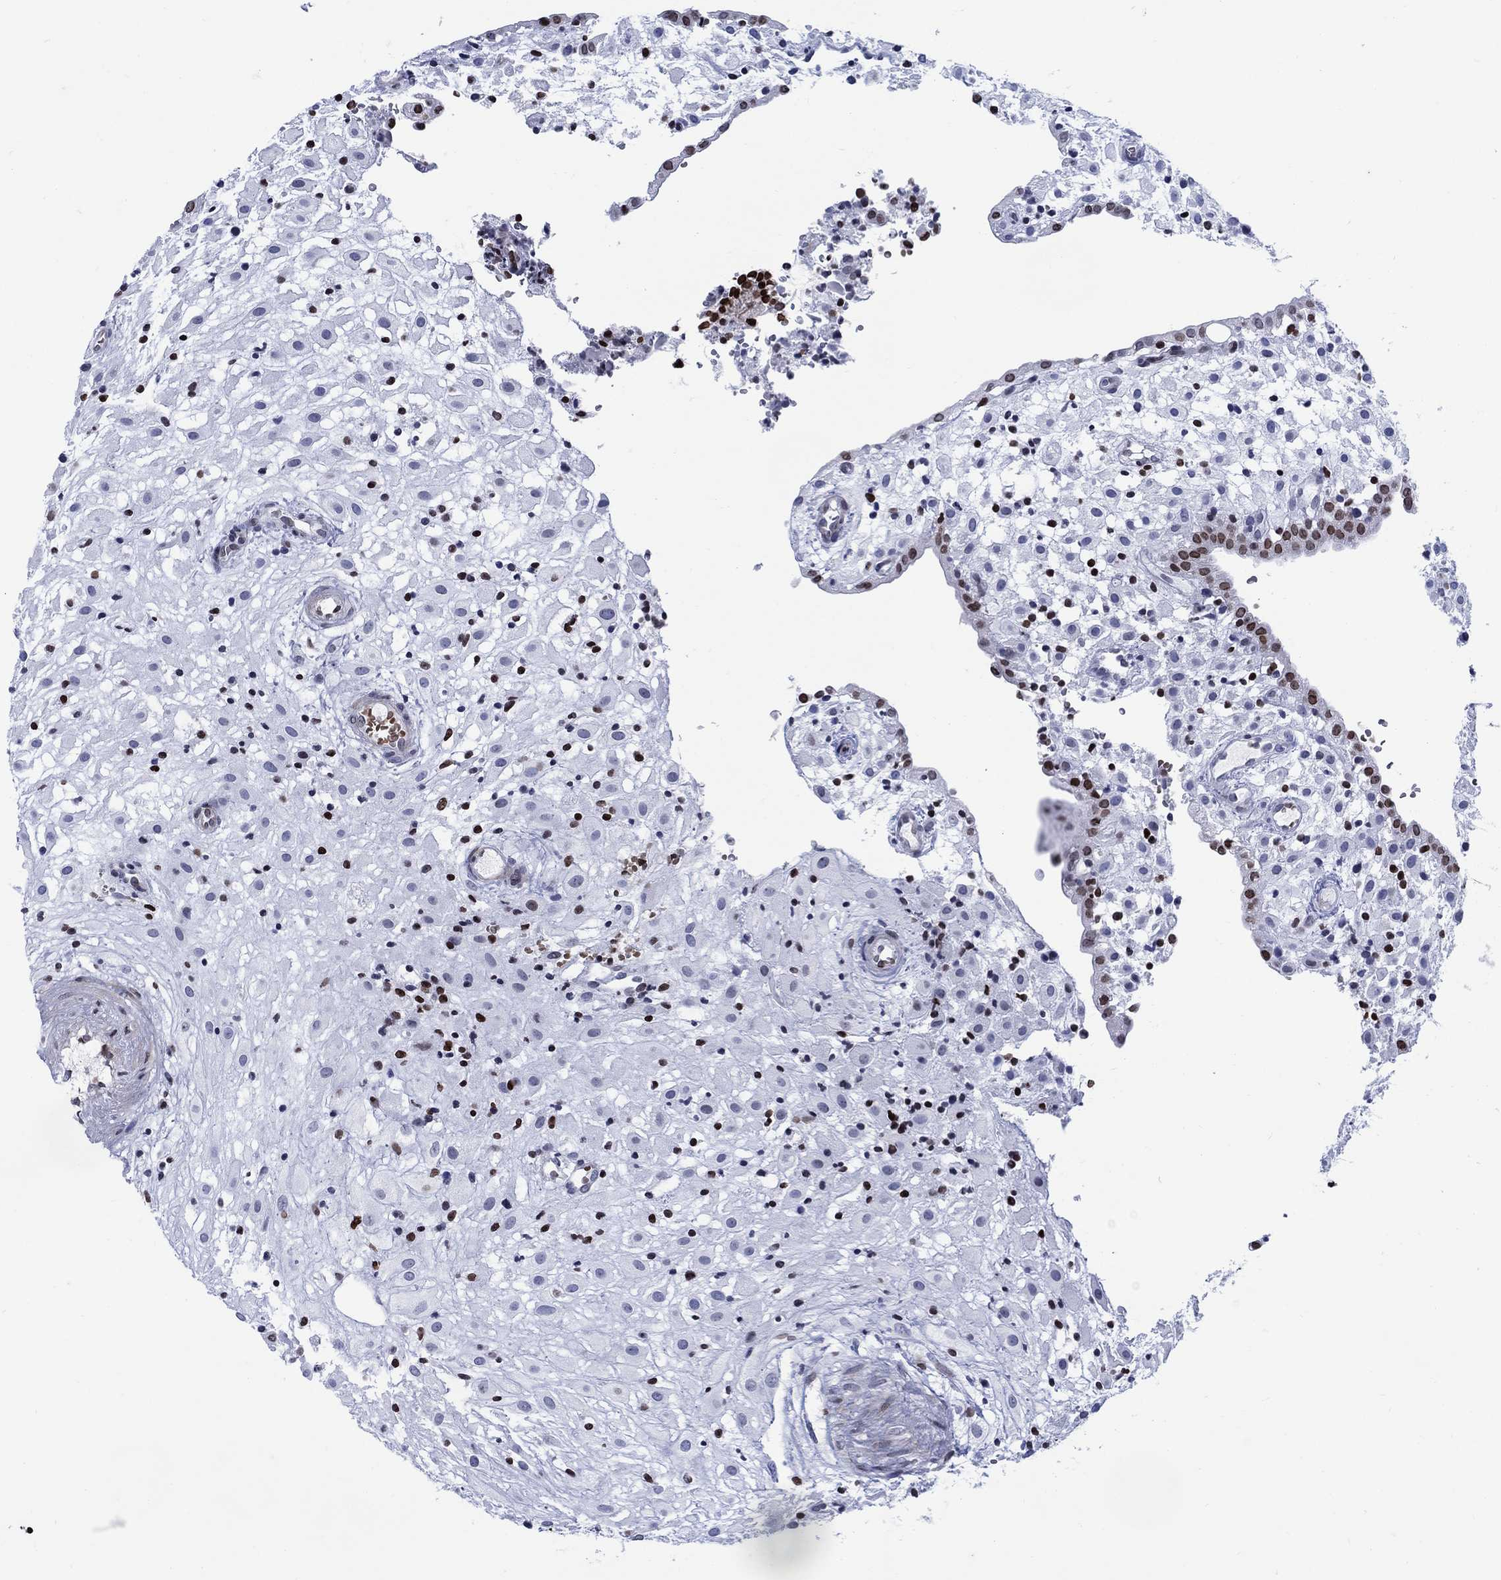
{"staining": {"intensity": "strong", "quantity": "<25%", "location": "nuclear"}, "tissue": "placenta", "cell_type": "Decidual cells", "image_type": "normal", "snomed": [{"axis": "morphology", "description": "Normal tissue, NOS"}, {"axis": "topography", "description": "Placenta"}], "caption": "The micrograph exhibits immunohistochemical staining of benign placenta. There is strong nuclear positivity is identified in about <25% of decidual cells. (brown staining indicates protein expression, while blue staining denotes nuclei).", "gene": "HMGA1", "patient": {"sex": "female", "age": 24}}